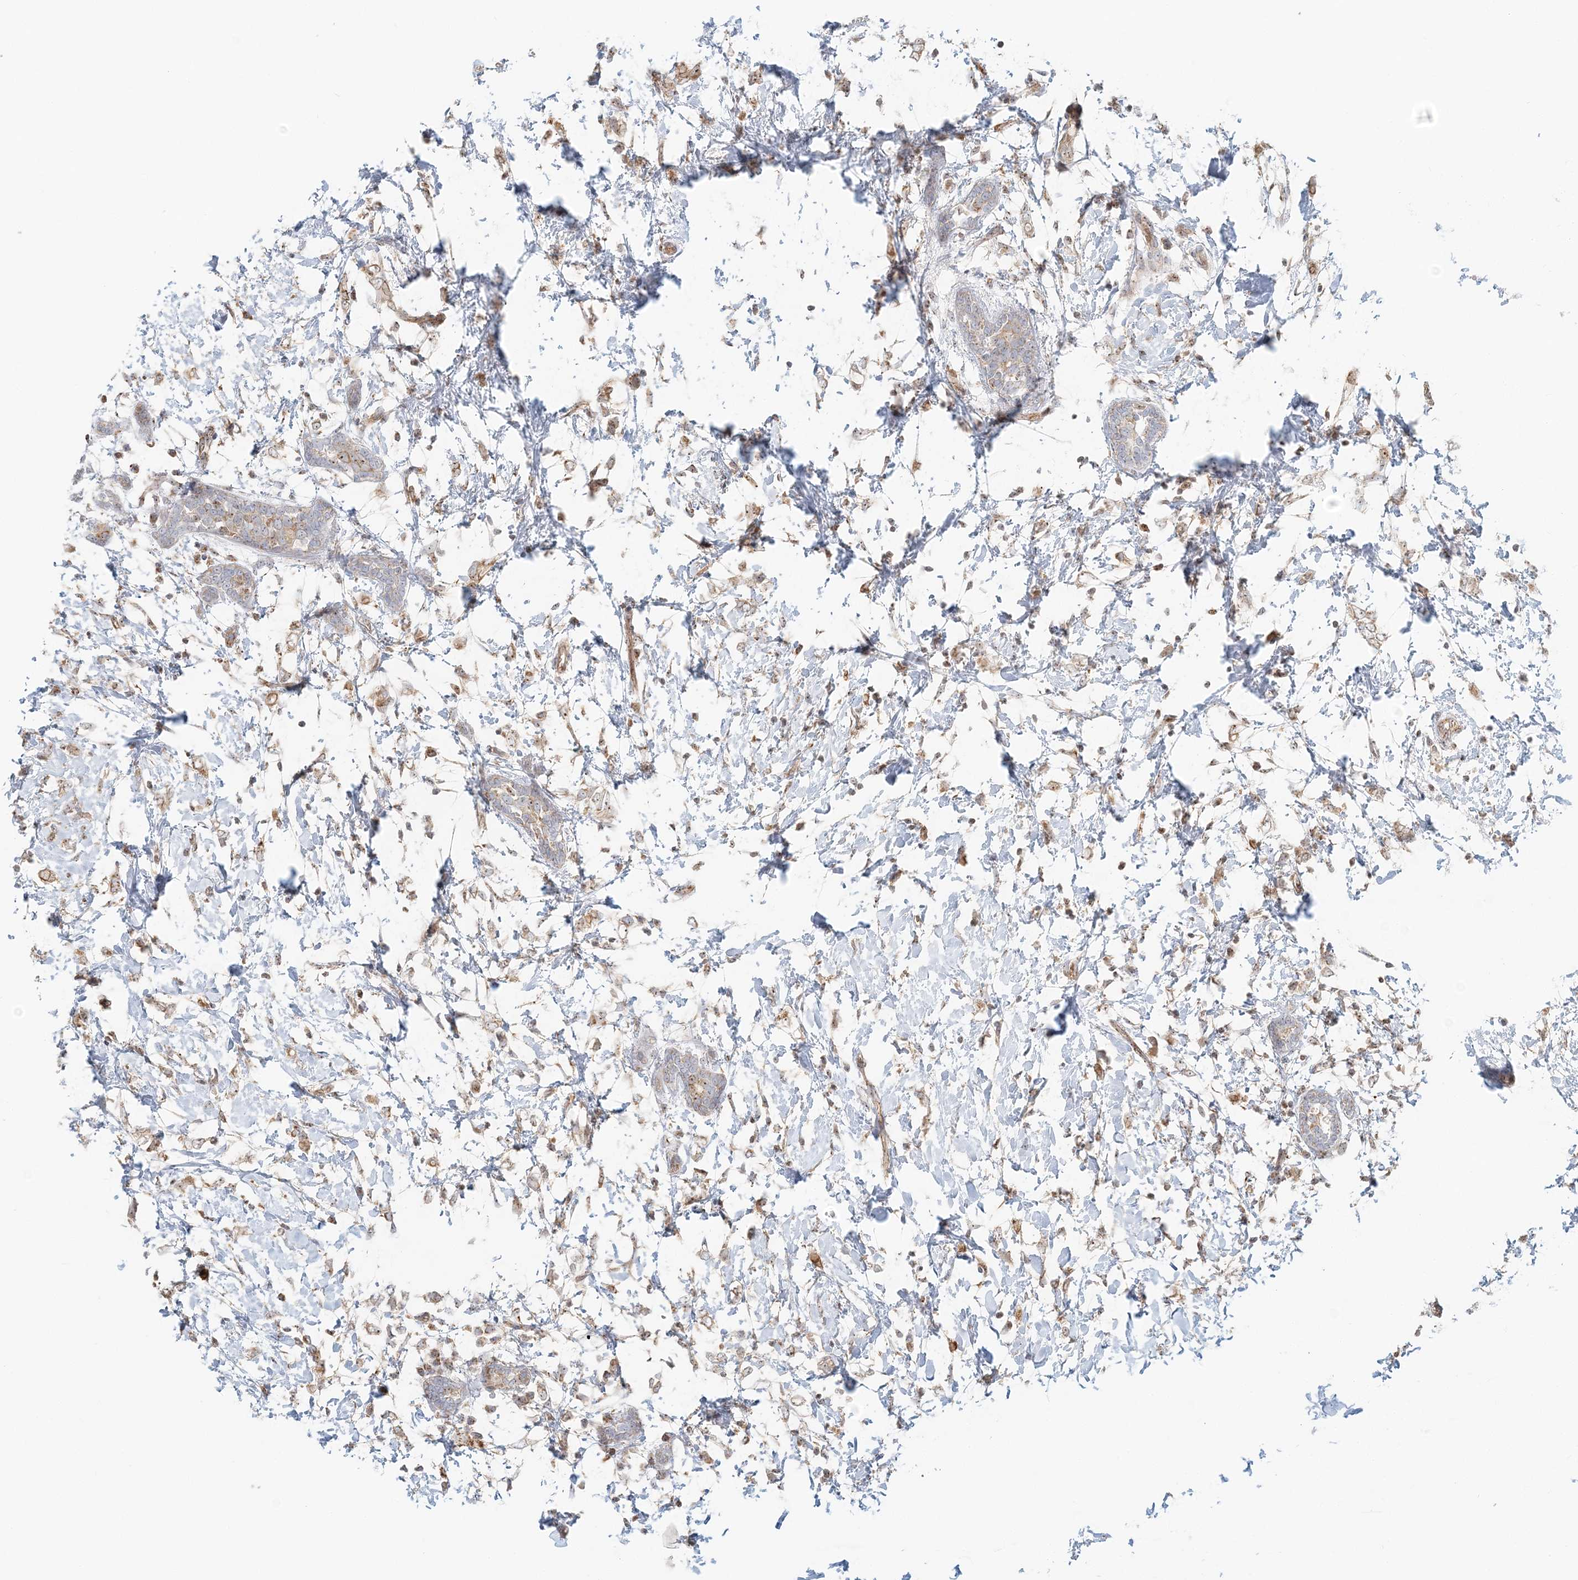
{"staining": {"intensity": "weak", "quantity": "25%-75%", "location": "cytoplasmic/membranous,nuclear"}, "tissue": "breast cancer", "cell_type": "Tumor cells", "image_type": "cancer", "snomed": [{"axis": "morphology", "description": "Normal tissue, NOS"}, {"axis": "morphology", "description": "Lobular carcinoma"}, {"axis": "topography", "description": "Breast"}], "caption": "This is a photomicrograph of IHC staining of breast lobular carcinoma, which shows weak positivity in the cytoplasmic/membranous and nuclear of tumor cells.", "gene": "UBE2F", "patient": {"sex": "female", "age": 47}}